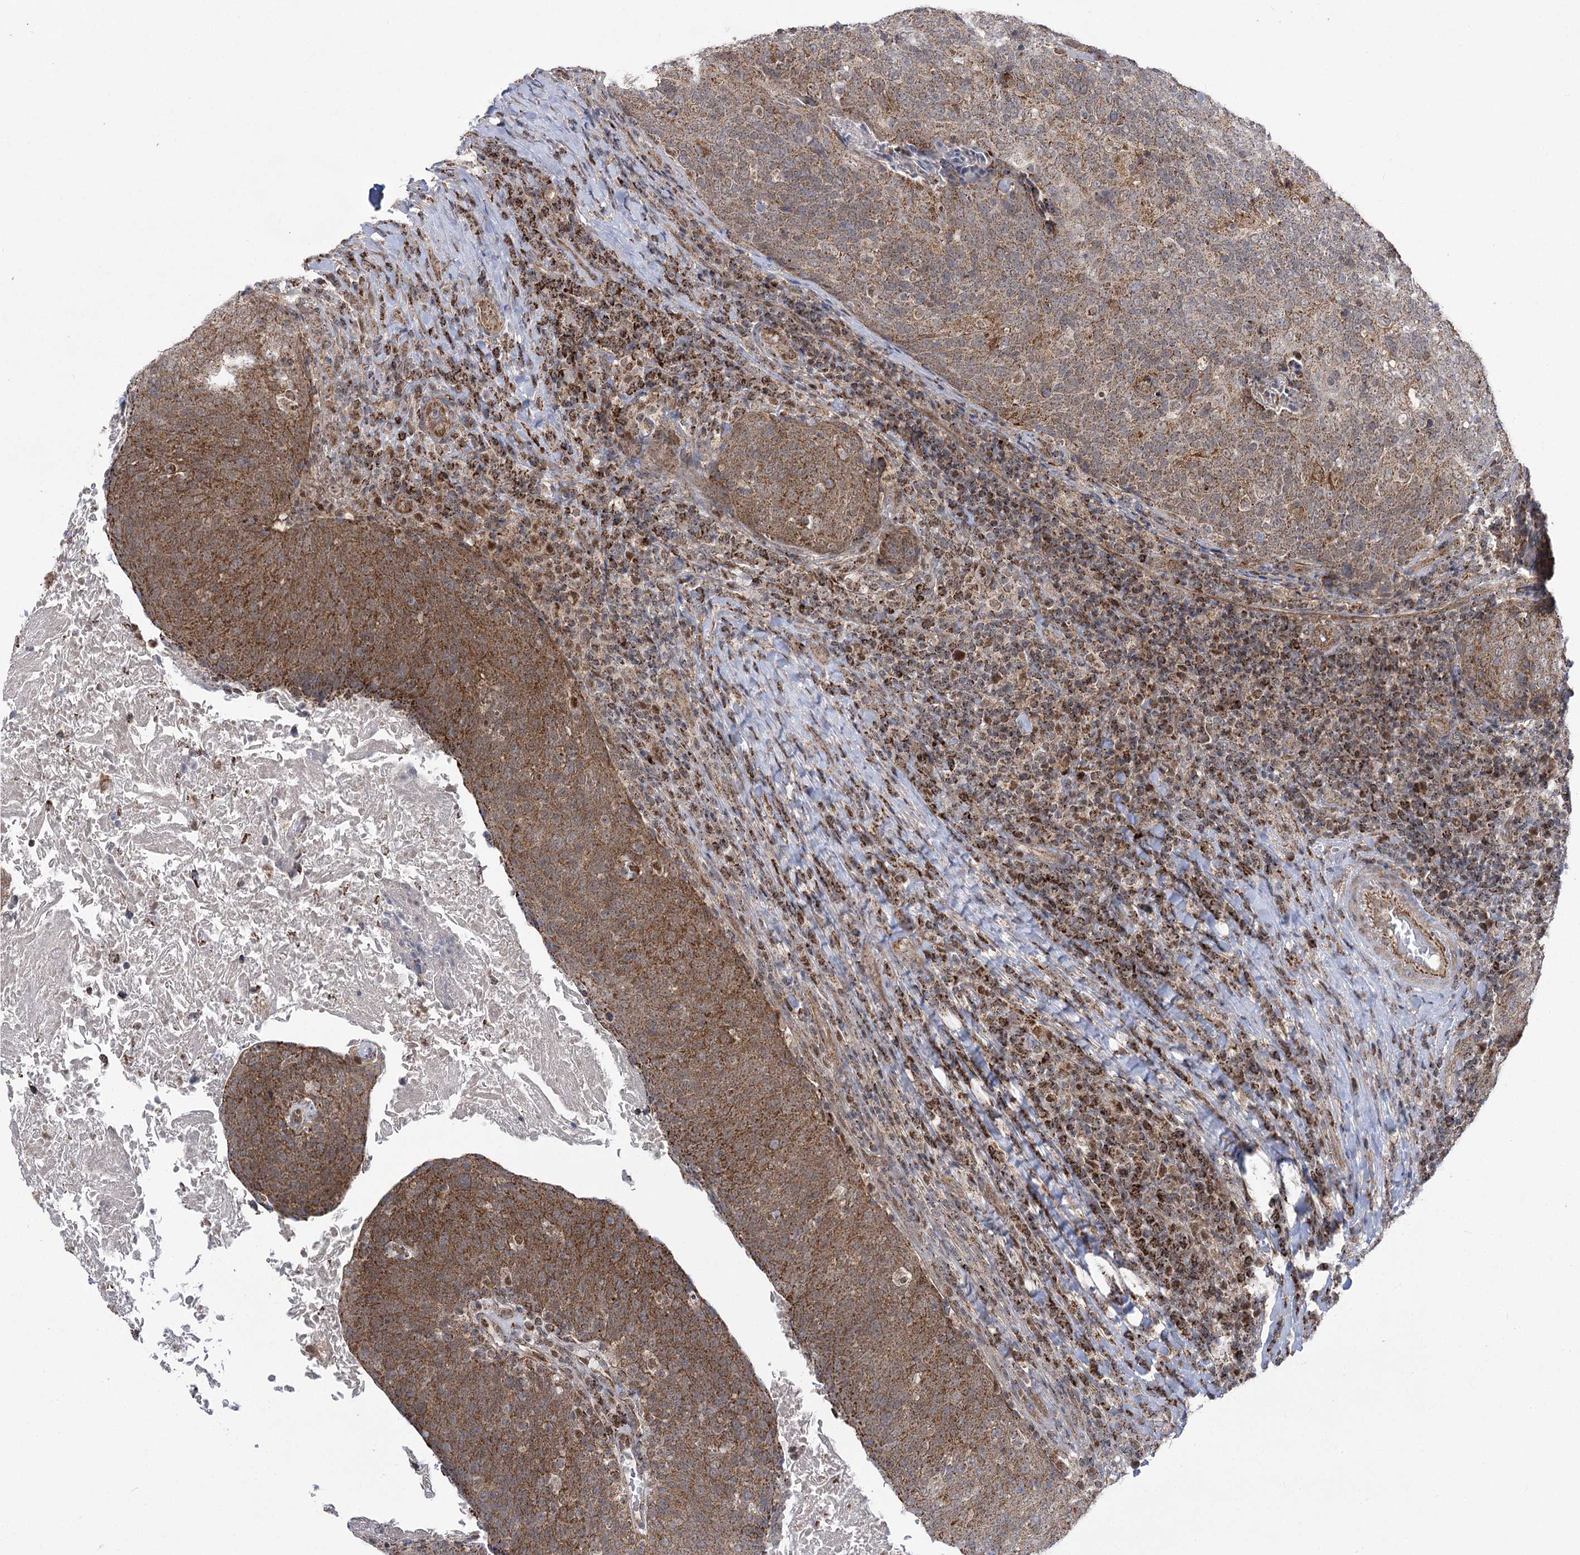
{"staining": {"intensity": "strong", "quantity": ">75%", "location": "cytoplasmic/membranous"}, "tissue": "head and neck cancer", "cell_type": "Tumor cells", "image_type": "cancer", "snomed": [{"axis": "morphology", "description": "Squamous cell carcinoma, NOS"}, {"axis": "morphology", "description": "Squamous cell carcinoma, metastatic, NOS"}, {"axis": "topography", "description": "Lymph node"}, {"axis": "topography", "description": "Head-Neck"}], "caption": "The image exhibits staining of squamous cell carcinoma (head and neck), revealing strong cytoplasmic/membranous protein expression (brown color) within tumor cells.", "gene": "SLC4A1AP", "patient": {"sex": "male", "age": 62}}